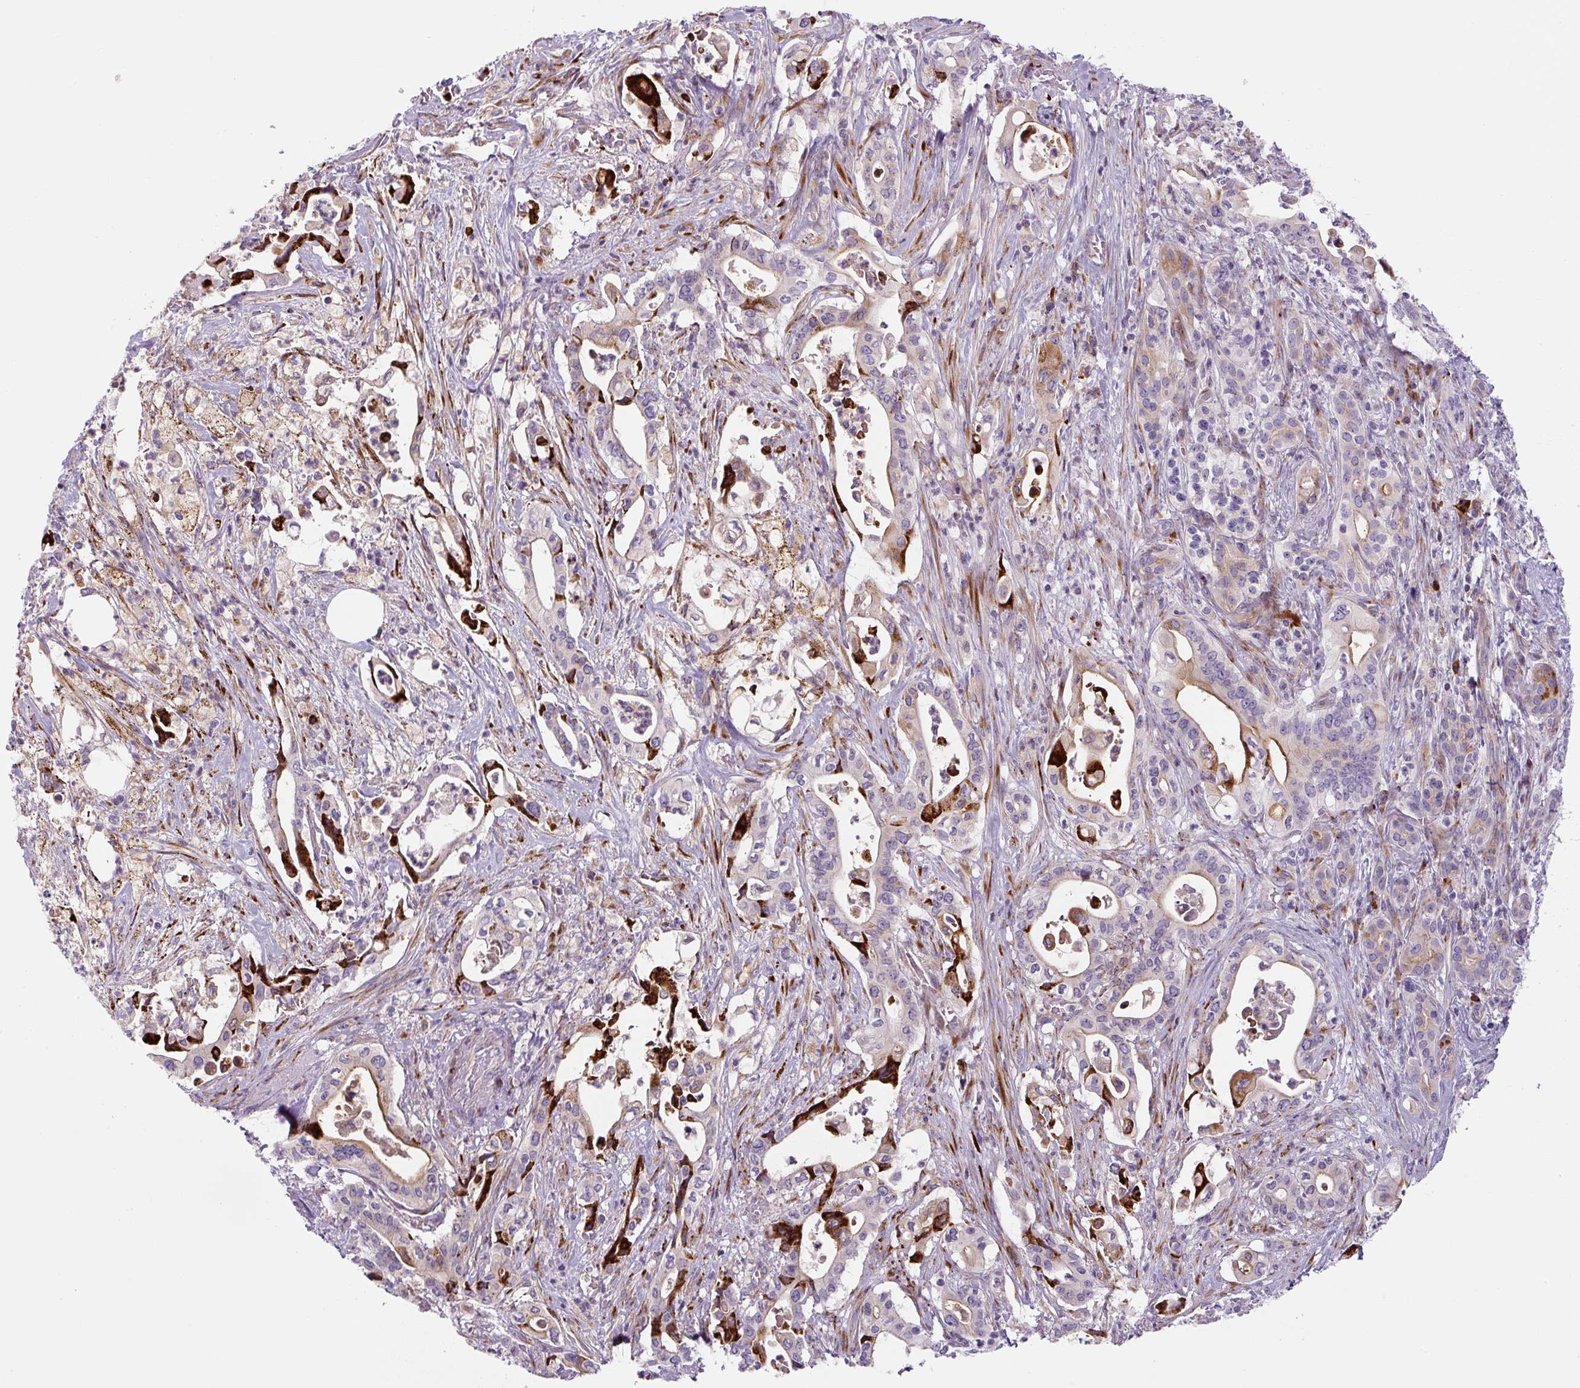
{"staining": {"intensity": "moderate", "quantity": "<25%", "location": "cytoplasmic/membranous"}, "tissue": "pancreatic cancer", "cell_type": "Tumor cells", "image_type": "cancer", "snomed": [{"axis": "morphology", "description": "Adenocarcinoma, NOS"}, {"axis": "topography", "description": "Pancreas"}], "caption": "A photomicrograph of pancreatic adenocarcinoma stained for a protein demonstrates moderate cytoplasmic/membranous brown staining in tumor cells.", "gene": "DISP3", "patient": {"sex": "female", "age": 77}}